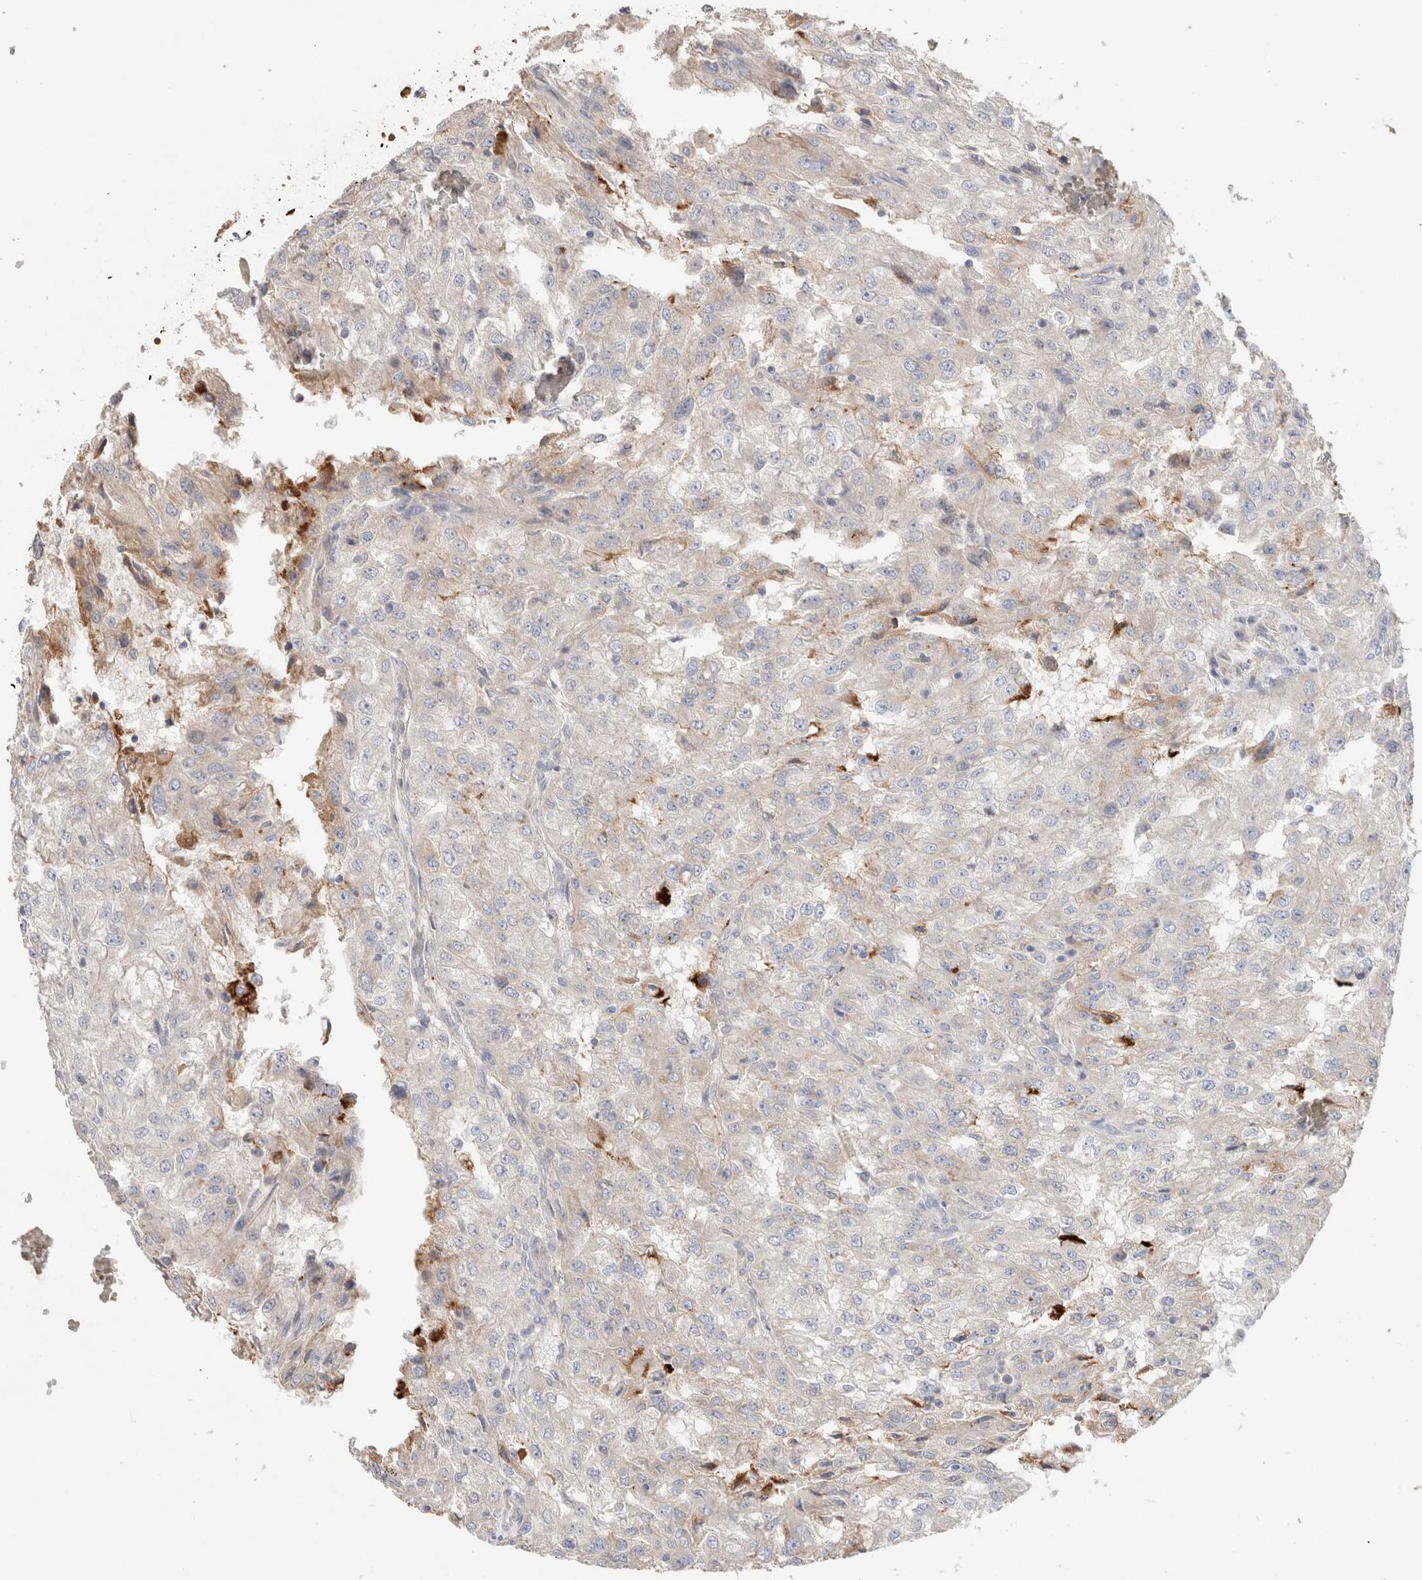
{"staining": {"intensity": "negative", "quantity": "none", "location": "none"}, "tissue": "renal cancer", "cell_type": "Tumor cells", "image_type": "cancer", "snomed": [{"axis": "morphology", "description": "Adenocarcinoma, NOS"}, {"axis": "topography", "description": "Kidney"}], "caption": "This micrograph is of adenocarcinoma (renal) stained with IHC to label a protein in brown with the nuclei are counter-stained blue. There is no staining in tumor cells.", "gene": "PROS1", "patient": {"sex": "female", "age": 54}}